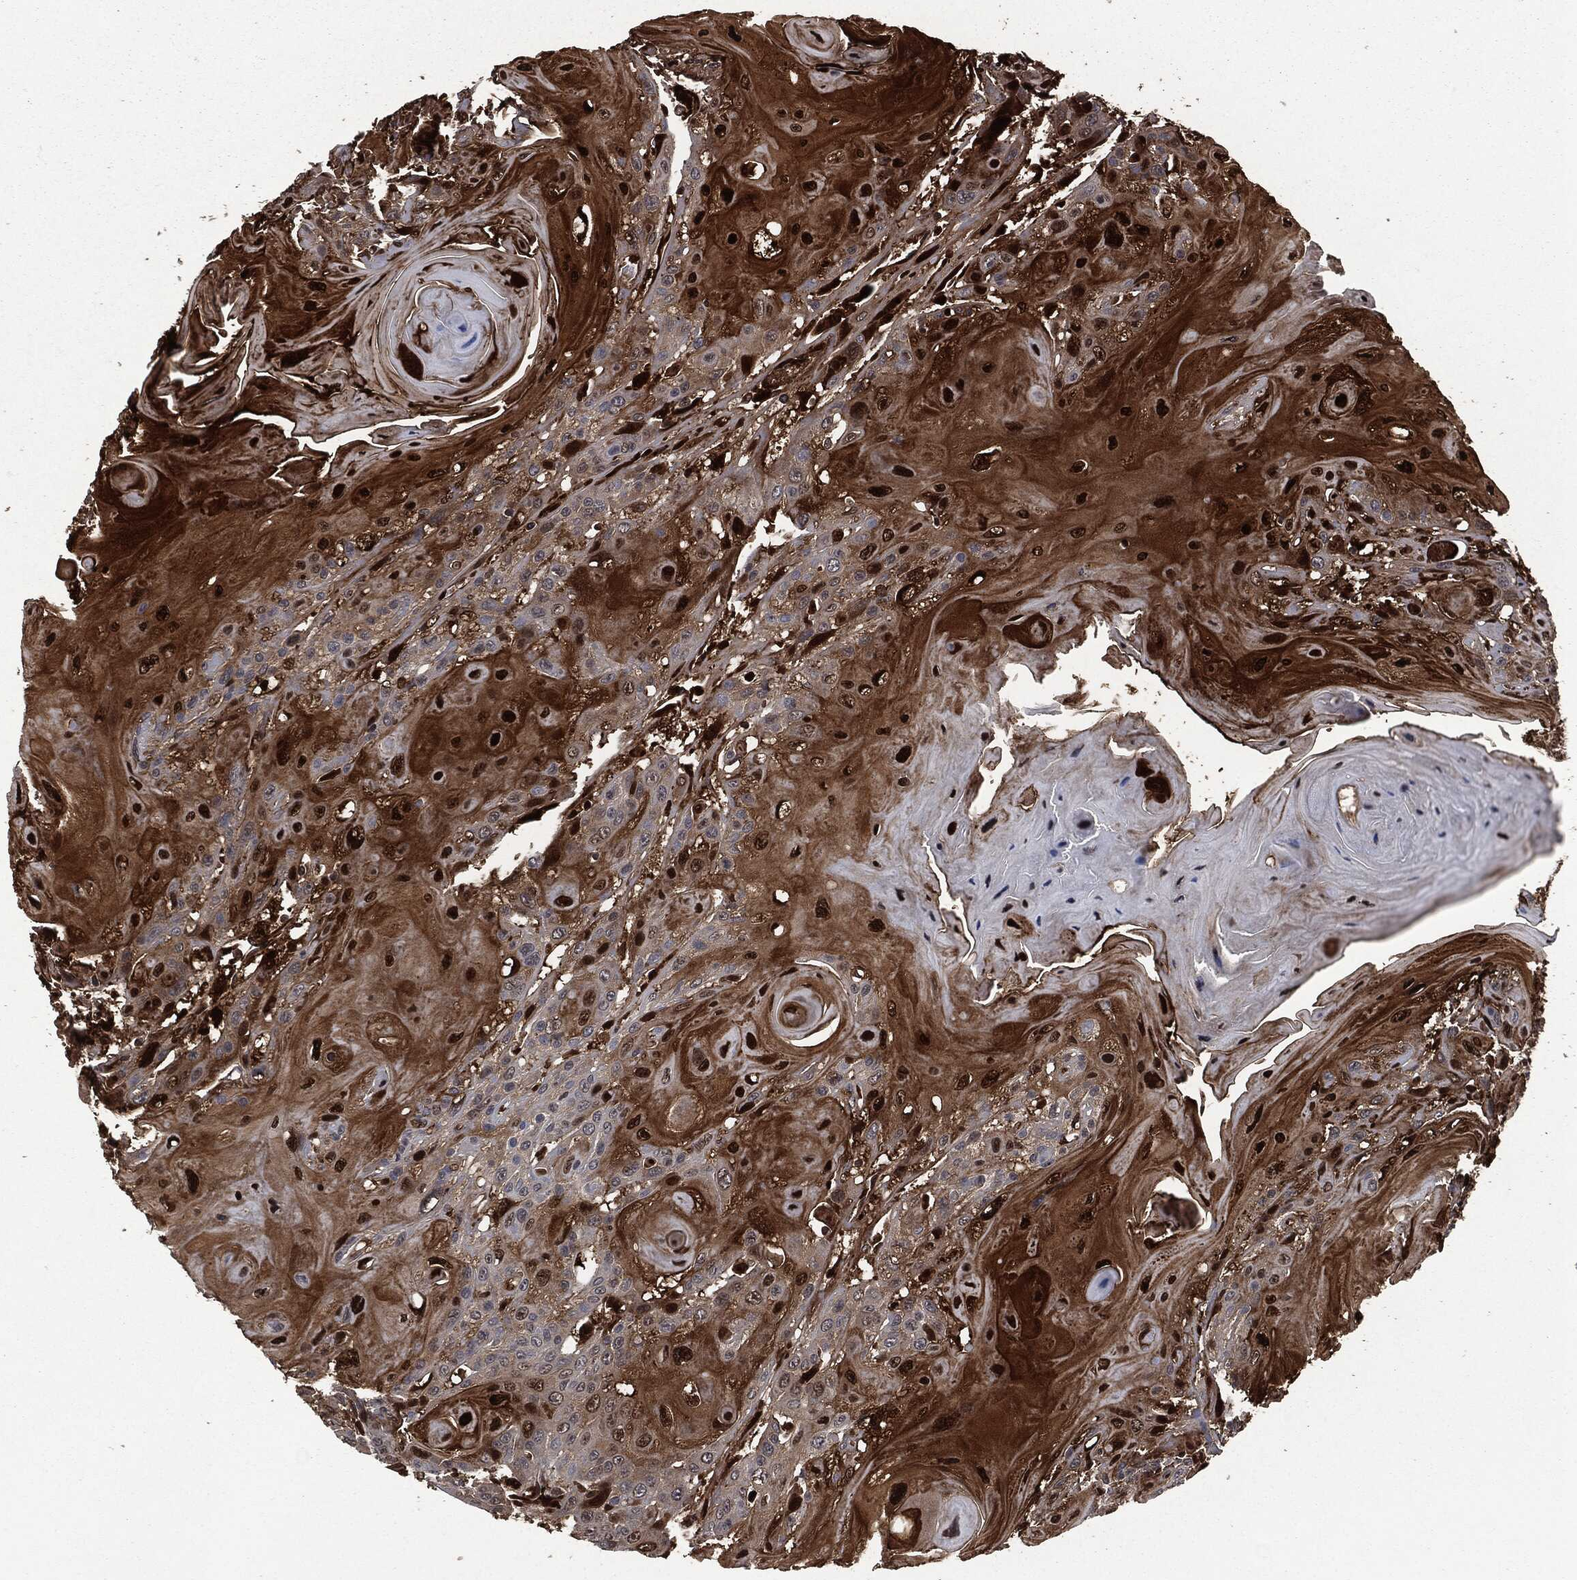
{"staining": {"intensity": "strong", "quantity": ">75%", "location": "cytoplasmic/membranous"}, "tissue": "head and neck cancer", "cell_type": "Tumor cells", "image_type": "cancer", "snomed": [{"axis": "morphology", "description": "Squamous cell carcinoma, NOS"}, {"axis": "topography", "description": "Head-Neck"}], "caption": "Strong cytoplasmic/membranous protein positivity is identified in about >75% of tumor cells in head and neck cancer.", "gene": "CRABP2", "patient": {"sex": "female", "age": 59}}